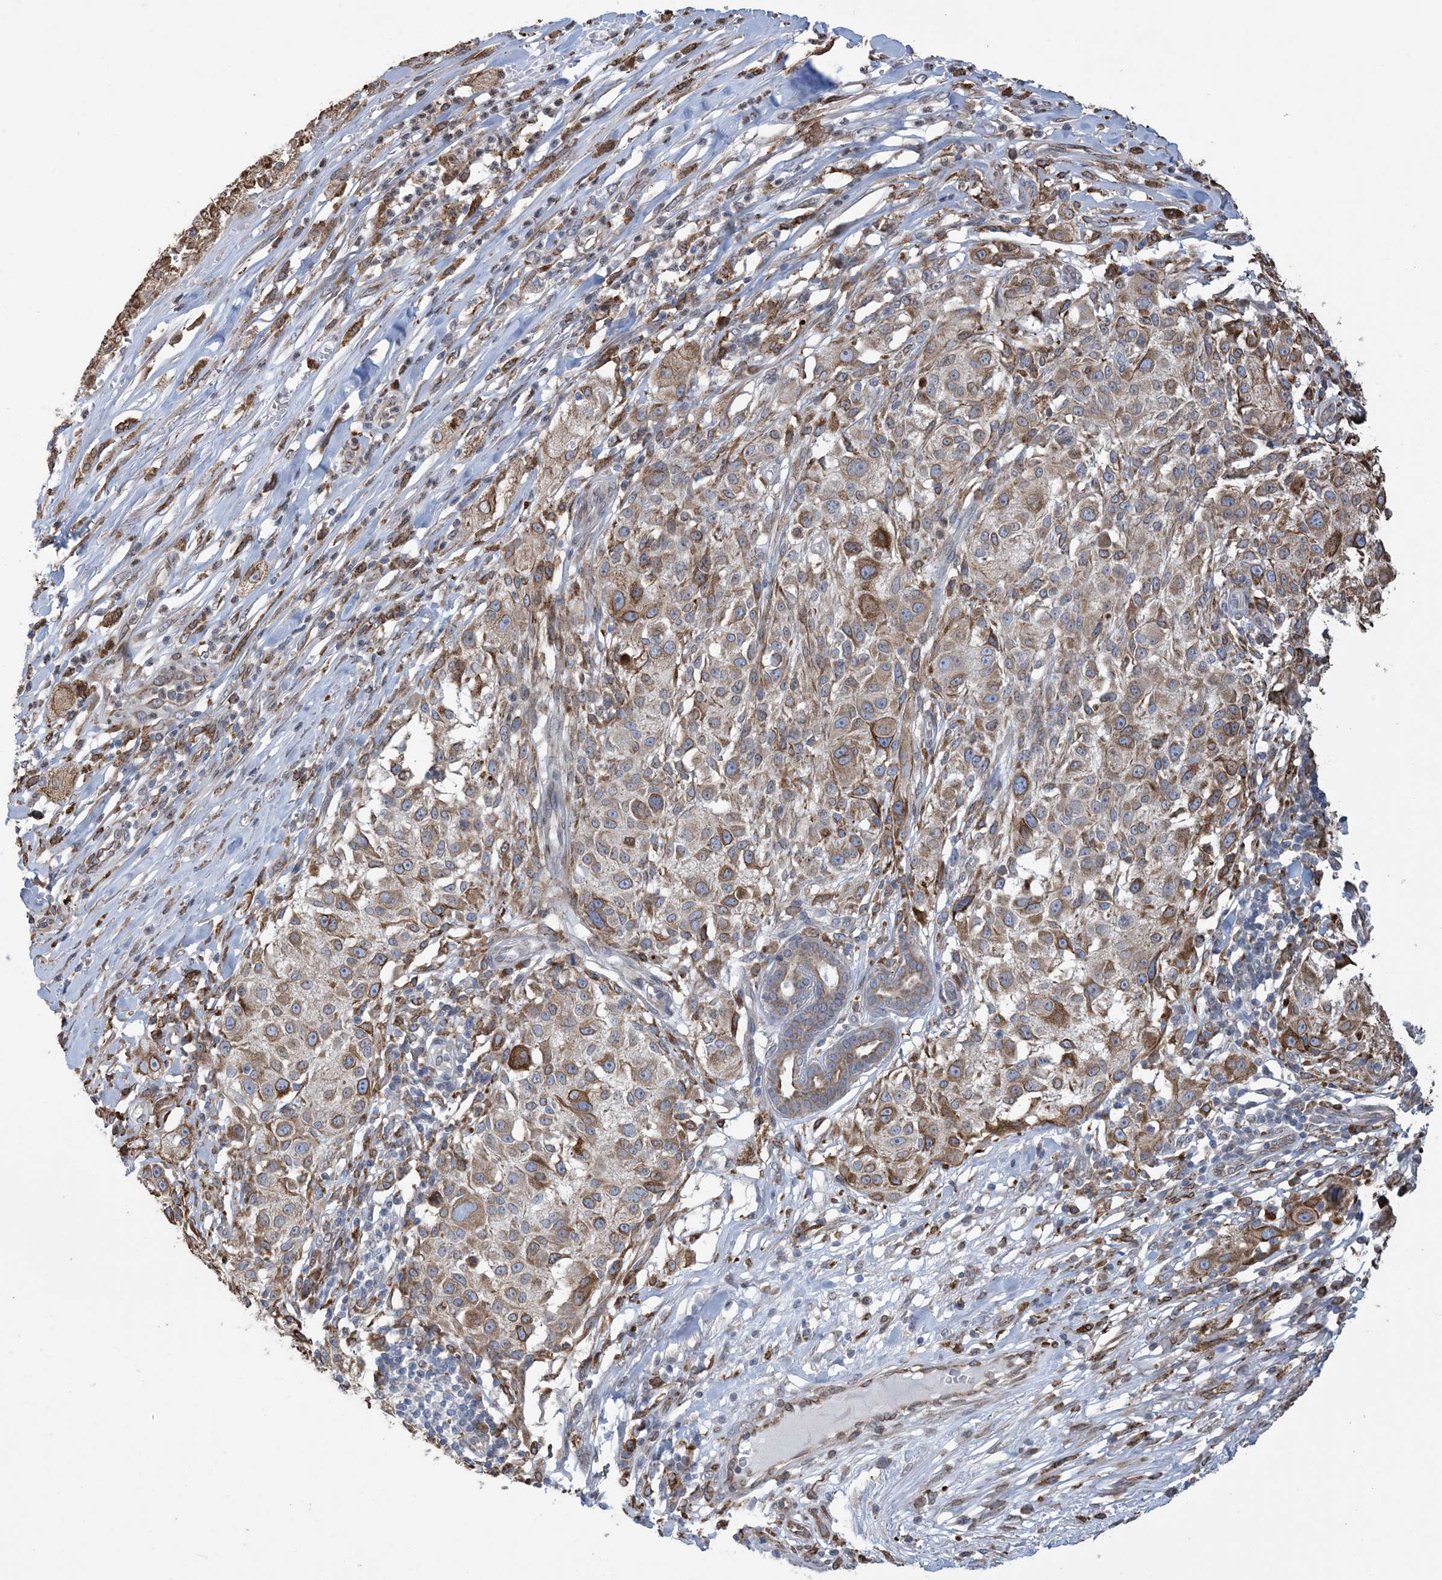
{"staining": {"intensity": "moderate", "quantity": ">75%", "location": "cytoplasmic/membranous"}, "tissue": "melanoma", "cell_type": "Tumor cells", "image_type": "cancer", "snomed": [{"axis": "morphology", "description": "Necrosis, NOS"}, {"axis": "morphology", "description": "Malignant melanoma, NOS"}, {"axis": "topography", "description": "Skin"}], "caption": "Brown immunohistochemical staining in malignant melanoma shows moderate cytoplasmic/membranous expression in about >75% of tumor cells. The staining was performed using DAB to visualize the protein expression in brown, while the nuclei were stained in blue with hematoxylin (Magnification: 20x).", "gene": "SHANK1", "patient": {"sex": "female", "age": 87}}